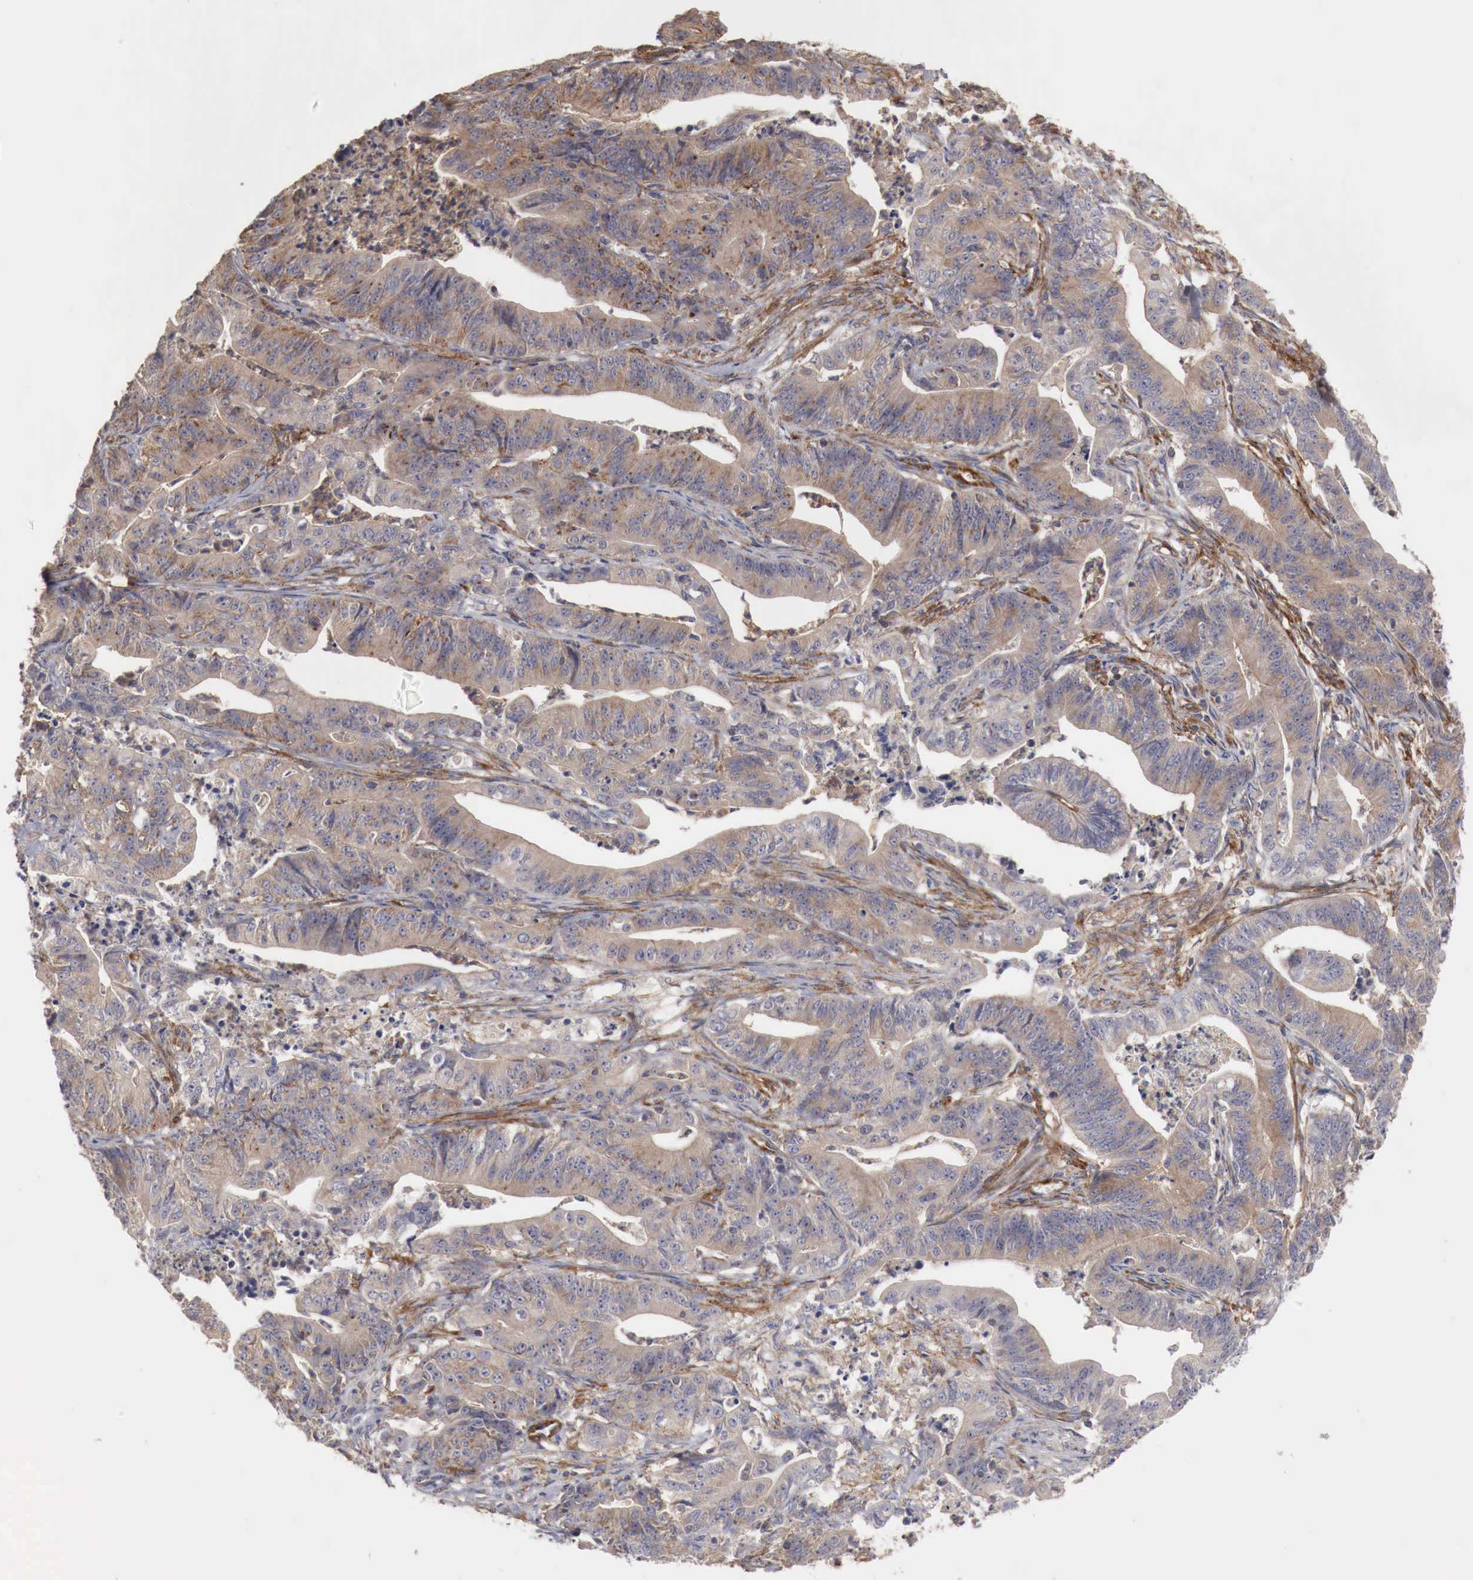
{"staining": {"intensity": "weak", "quantity": ">75%", "location": "cytoplasmic/membranous"}, "tissue": "stomach cancer", "cell_type": "Tumor cells", "image_type": "cancer", "snomed": [{"axis": "morphology", "description": "Adenocarcinoma, NOS"}, {"axis": "topography", "description": "Stomach, lower"}], "caption": "Tumor cells exhibit low levels of weak cytoplasmic/membranous expression in approximately >75% of cells in adenocarcinoma (stomach).", "gene": "ARMCX4", "patient": {"sex": "female", "age": 86}}